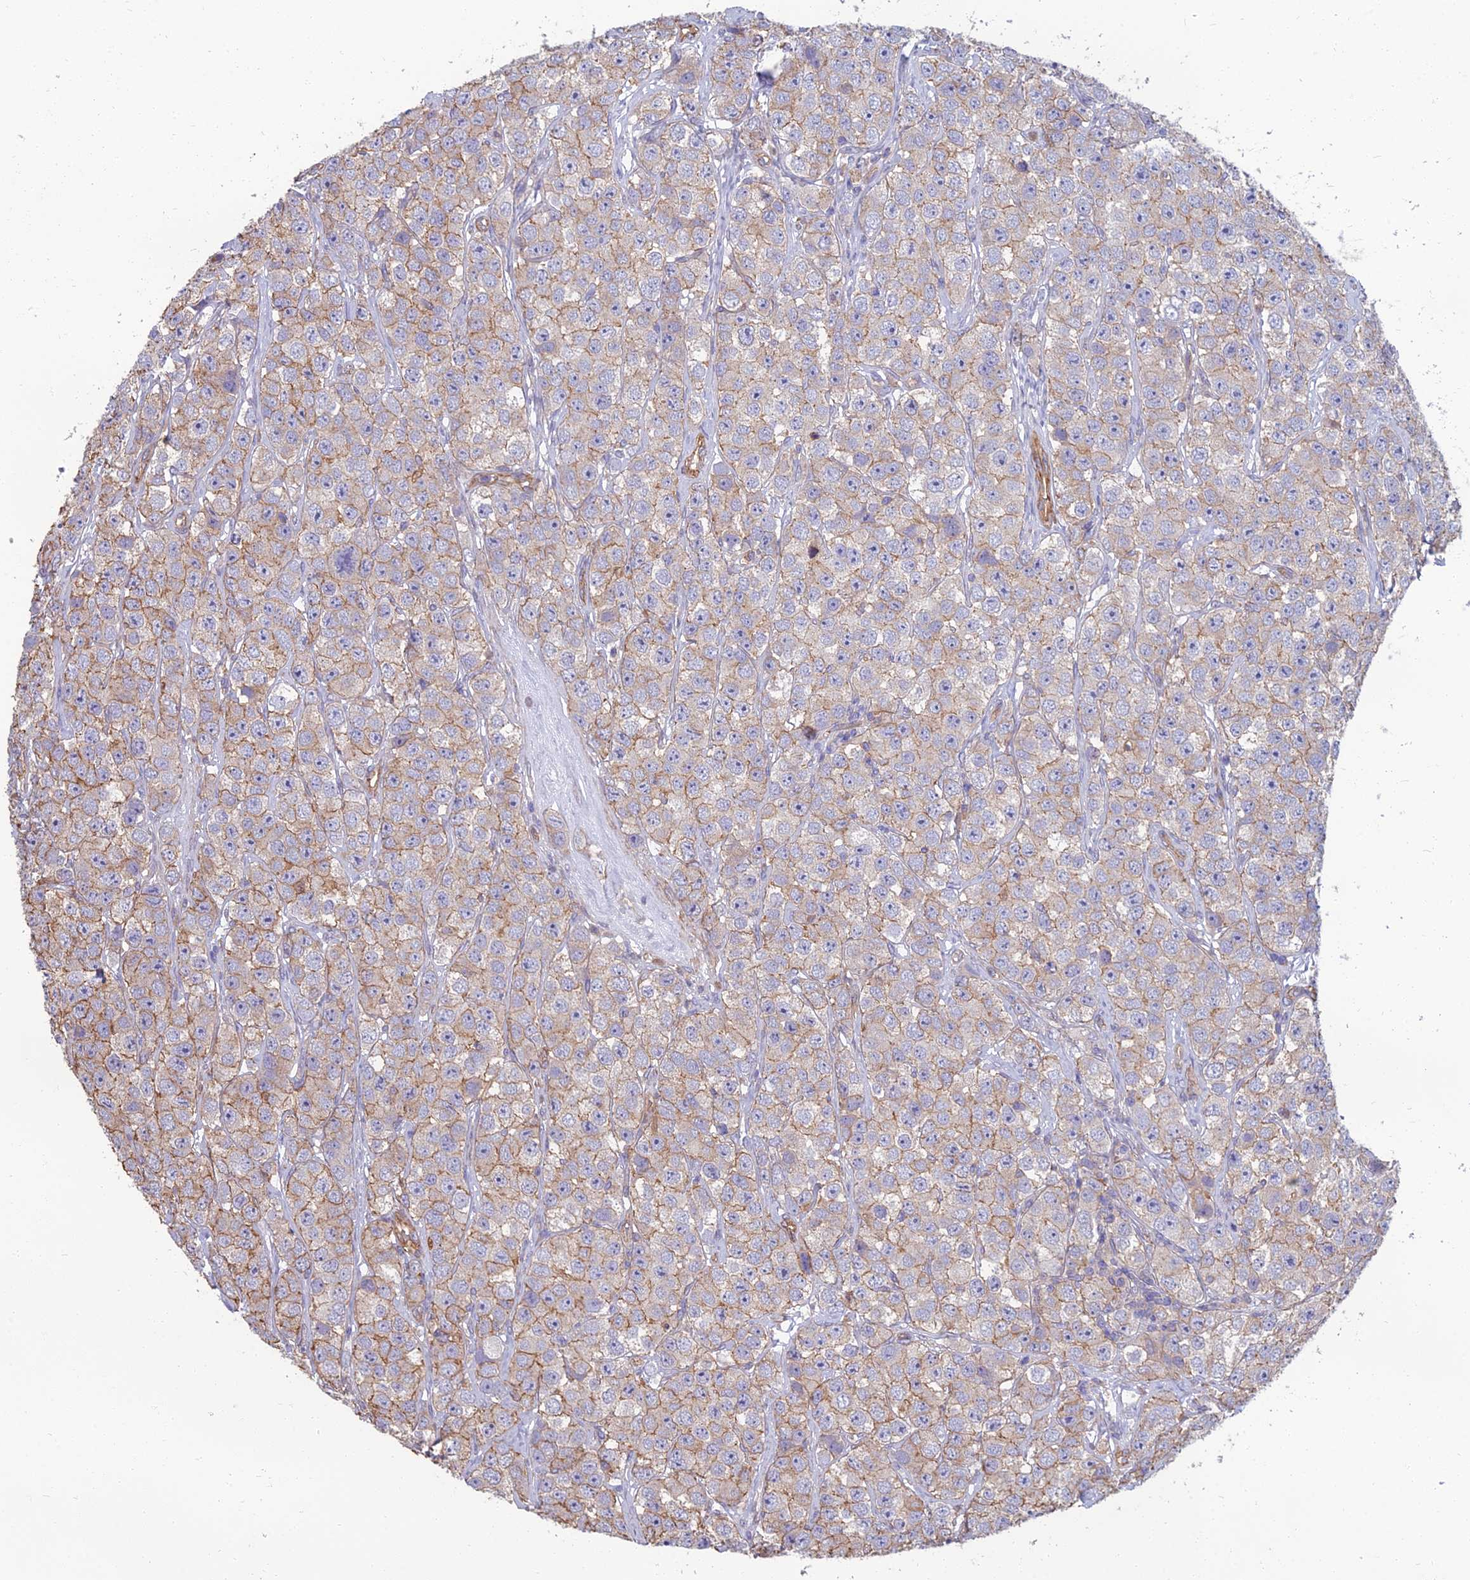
{"staining": {"intensity": "weak", "quantity": ">75%", "location": "cytoplasmic/membranous"}, "tissue": "testis cancer", "cell_type": "Tumor cells", "image_type": "cancer", "snomed": [{"axis": "morphology", "description": "Seminoma, NOS"}, {"axis": "topography", "description": "Testis"}], "caption": "Testis cancer (seminoma) tissue exhibits weak cytoplasmic/membranous positivity in approximately >75% of tumor cells, visualized by immunohistochemistry.", "gene": "WDR24", "patient": {"sex": "male", "age": 28}}